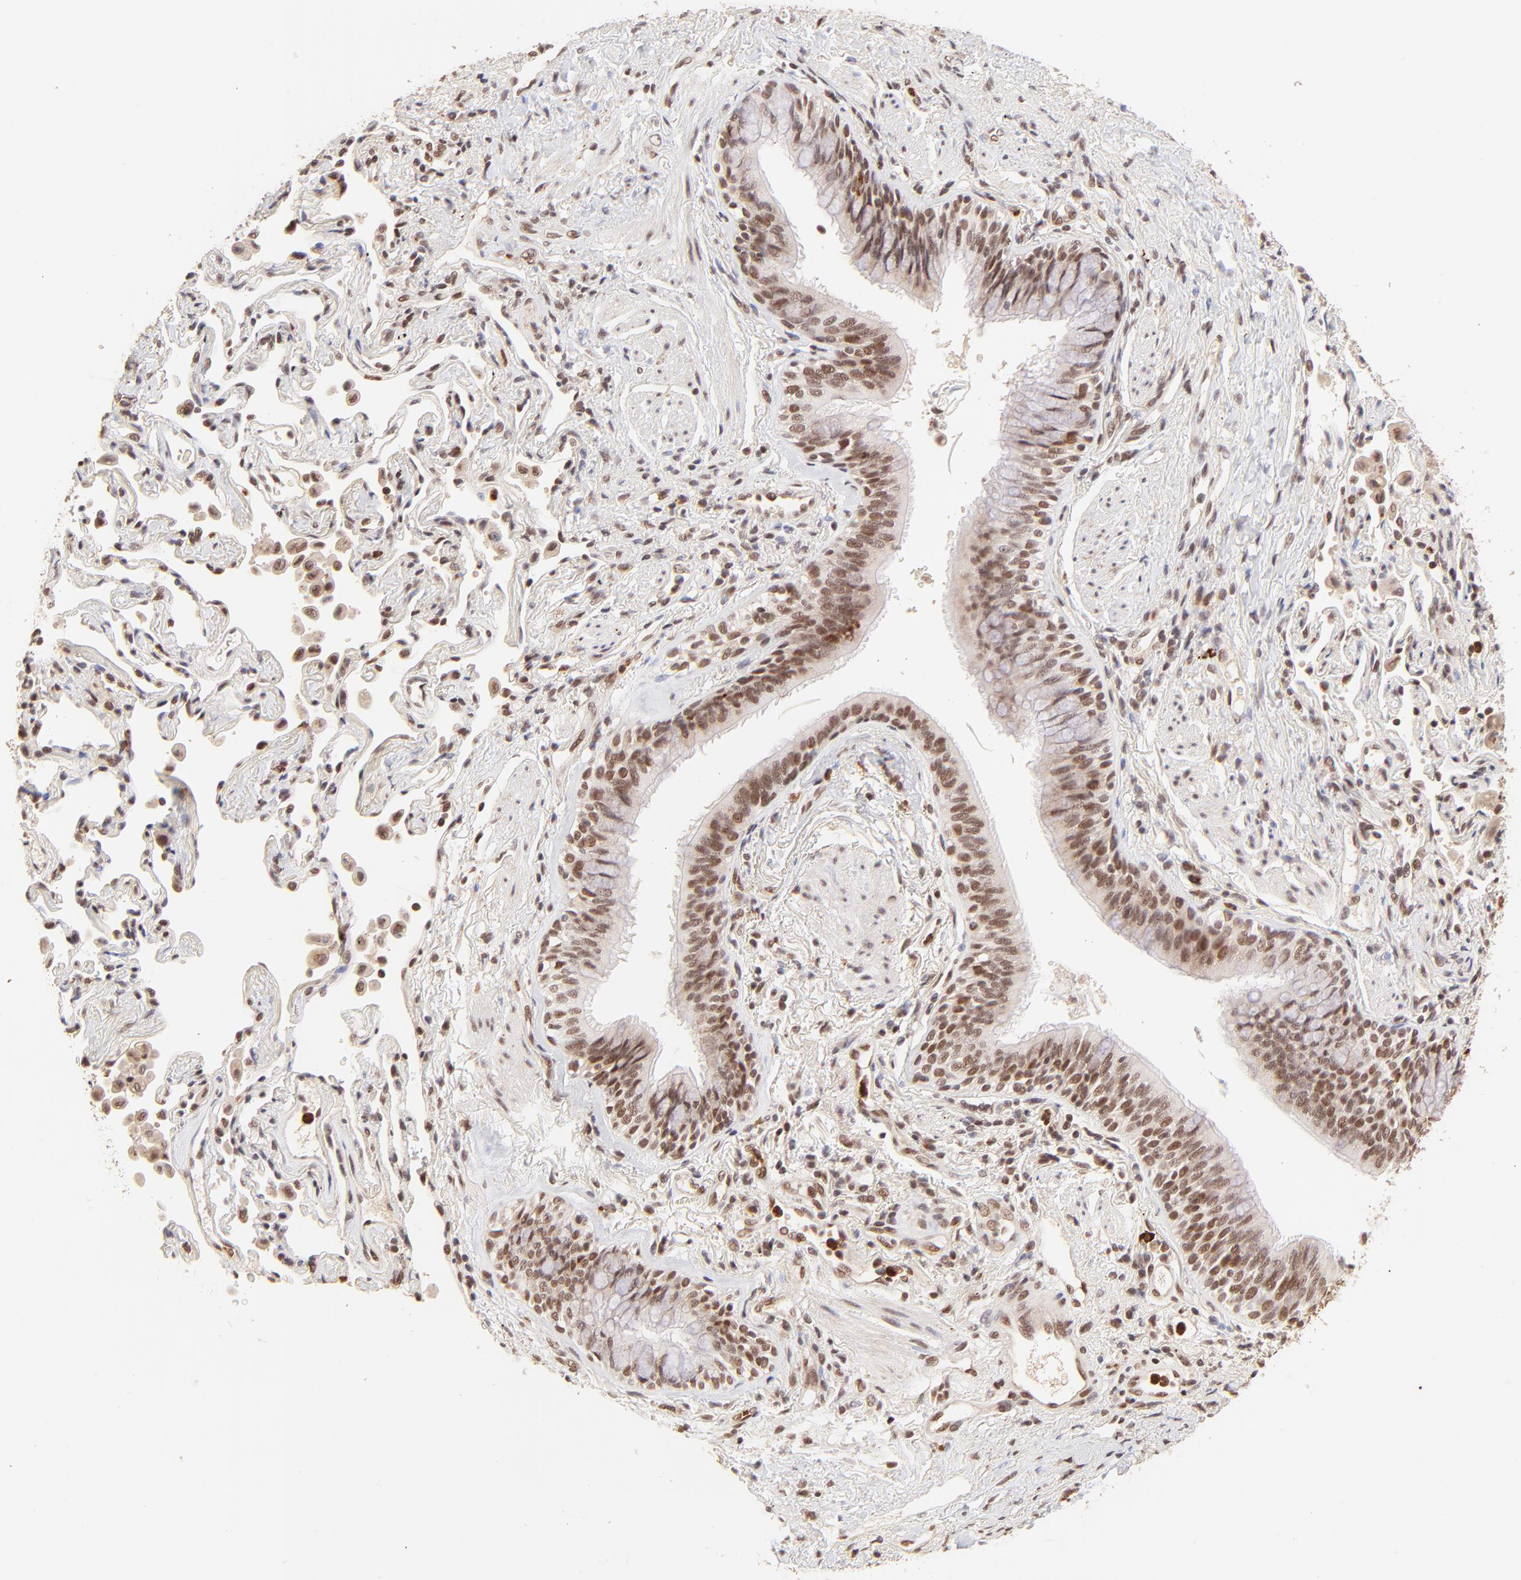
{"staining": {"intensity": "moderate", "quantity": ">75%", "location": "nuclear"}, "tissue": "lung cancer", "cell_type": "Tumor cells", "image_type": "cancer", "snomed": [{"axis": "morphology", "description": "Squamous cell carcinoma, NOS"}, {"axis": "topography", "description": "Lung"}], "caption": "Immunohistochemistry (DAB) staining of human squamous cell carcinoma (lung) shows moderate nuclear protein positivity in approximately >75% of tumor cells. The protein is shown in brown color, while the nuclei are stained blue.", "gene": "MED12", "patient": {"sex": "female", "age": 67}}